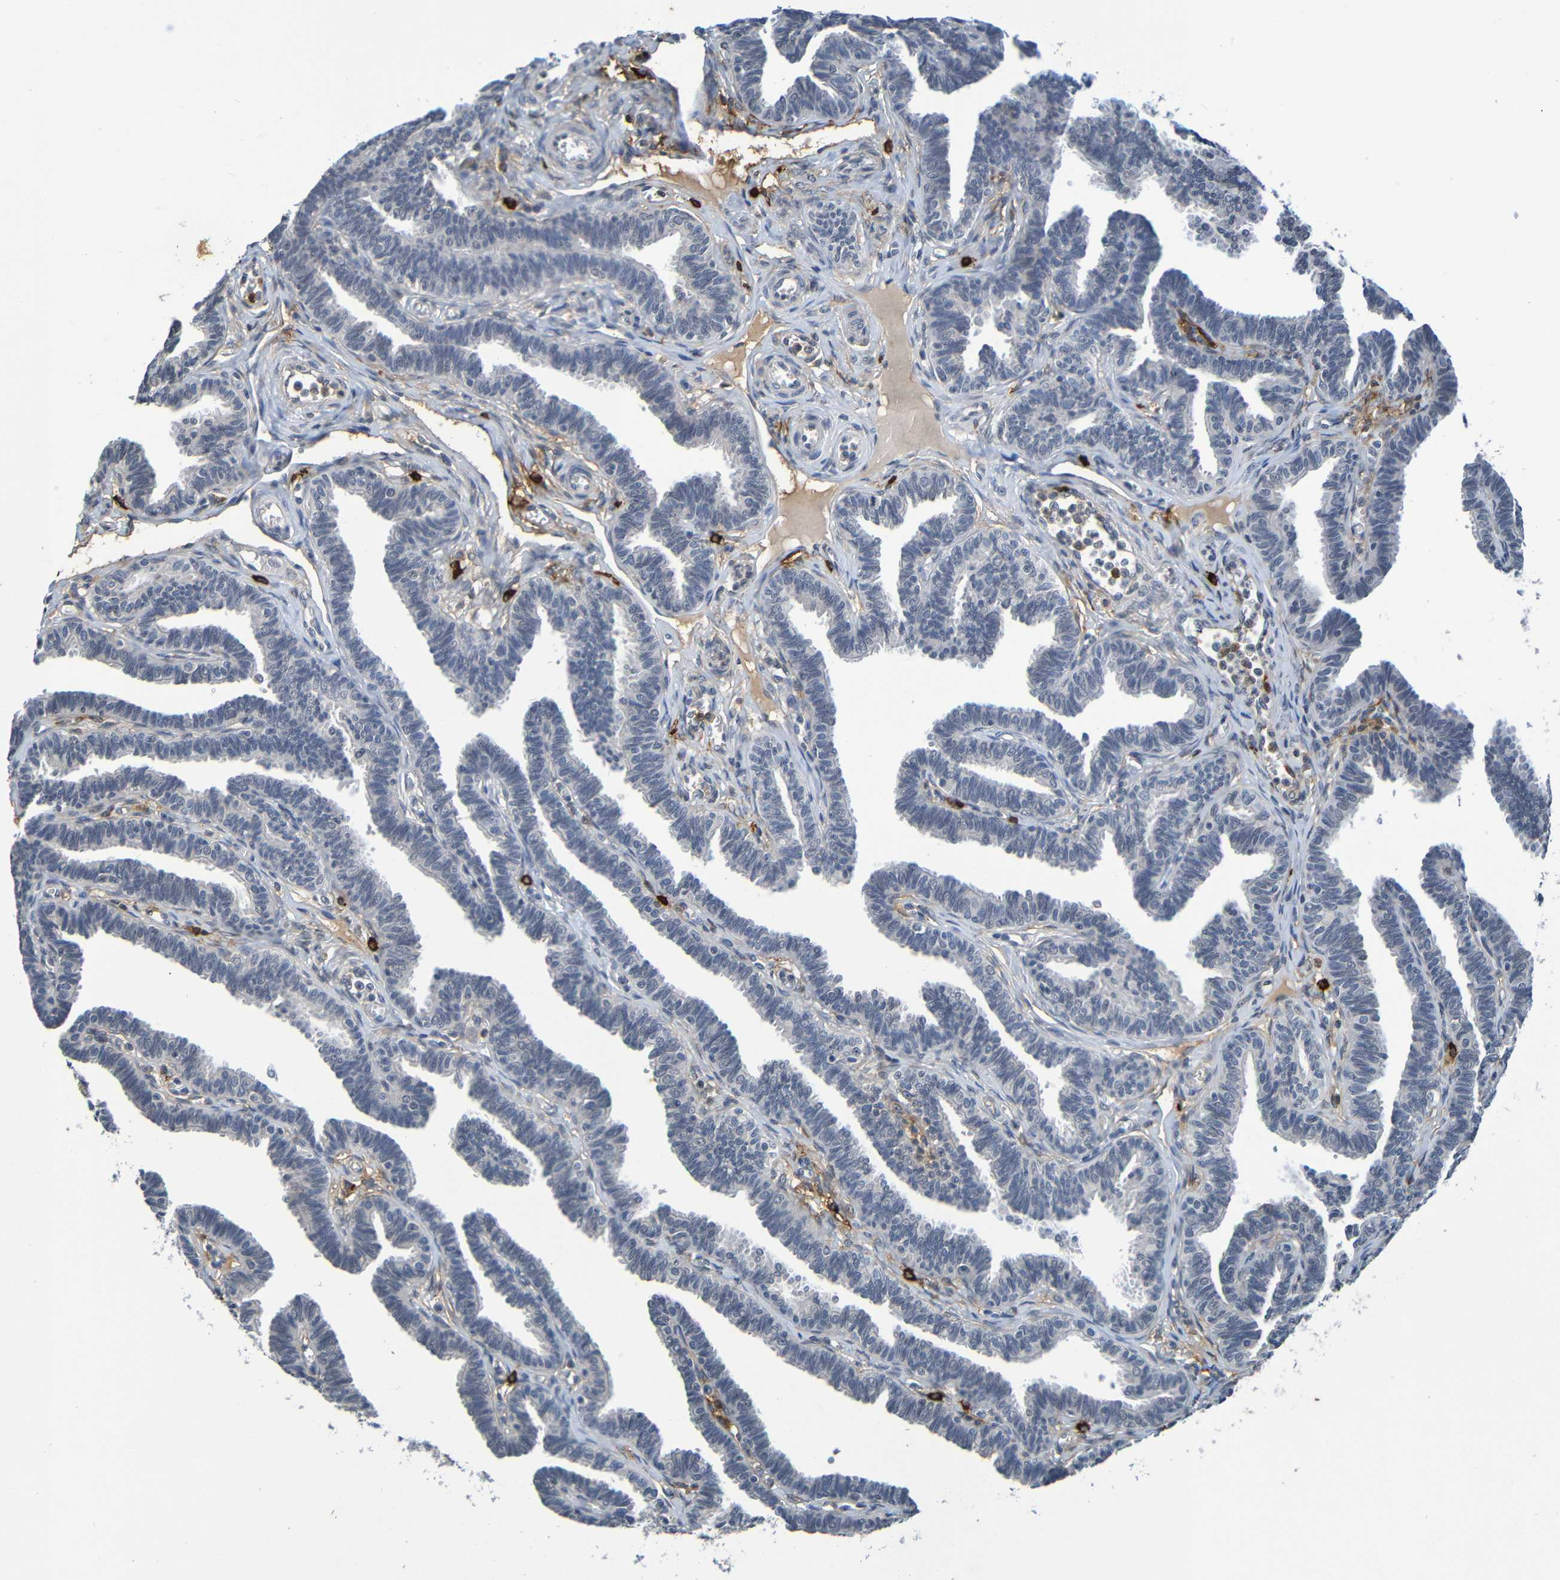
{"staining": {"intensity": "negative", "quantity": "none", "location": "none"}, "tissue": "fallopian tube", "cell_type": "Glandular cells", "image_type": "normal", "snomed": [{"axis": "morphology", "description": "Normal tissue, NOS"}, {"axis": "topography", "description": "Fallopian tube"}, {"axis": "topography", "description": "Ovary"}], "caption": "The immunohistochemistry (IHC) histopathology image has no significant positivity in glandular cells of fallopian tube.", "gene": "C3AR1", "patient": {"sex": "female", "age": 23}}